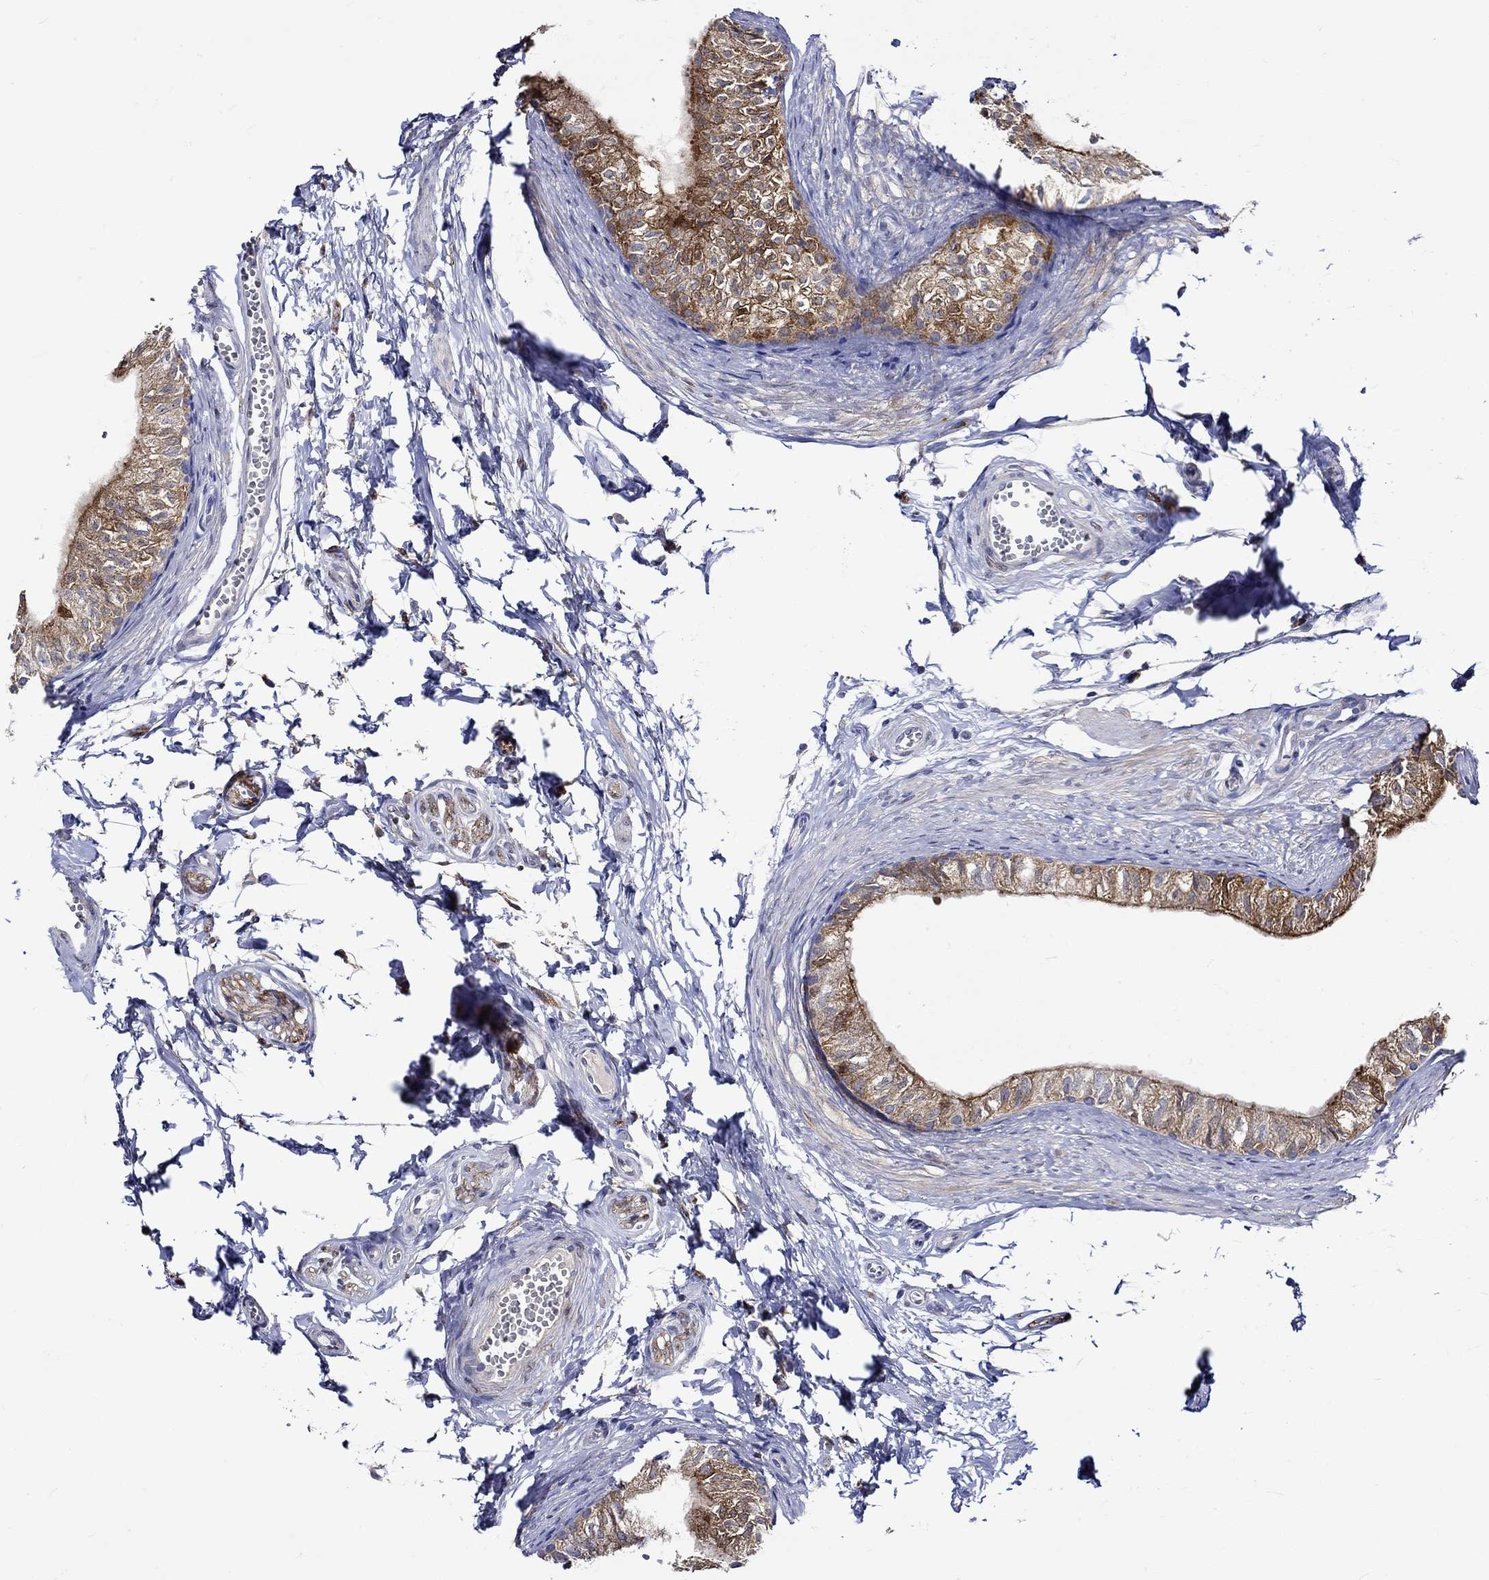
{"staining": {"intensity": "strong", "quantity": "25%-75%", "location": "cytoplasmic/membranous"}, "tissue": "epididymis", "cell_type": "Glandular cells", "image_type": "normal", "snomed": [{"axis": "morphology", "description": "Normal tissue, NOS"}, {"axis": "topography", "description": "Epididymis"}], "caption": "Immunohistochemical staining of unremarkable human epididymis displays strong cytoplasmic/membranous protein expression in approximately 25%-75% of glandular cells. The protein of interest is stained brown, and the nuclei are stained in blue (DAB IHC with brightfield microscopy, high magnification).", "gene": "CRYAB", "patient": {"sex": "male", "age": 22}}